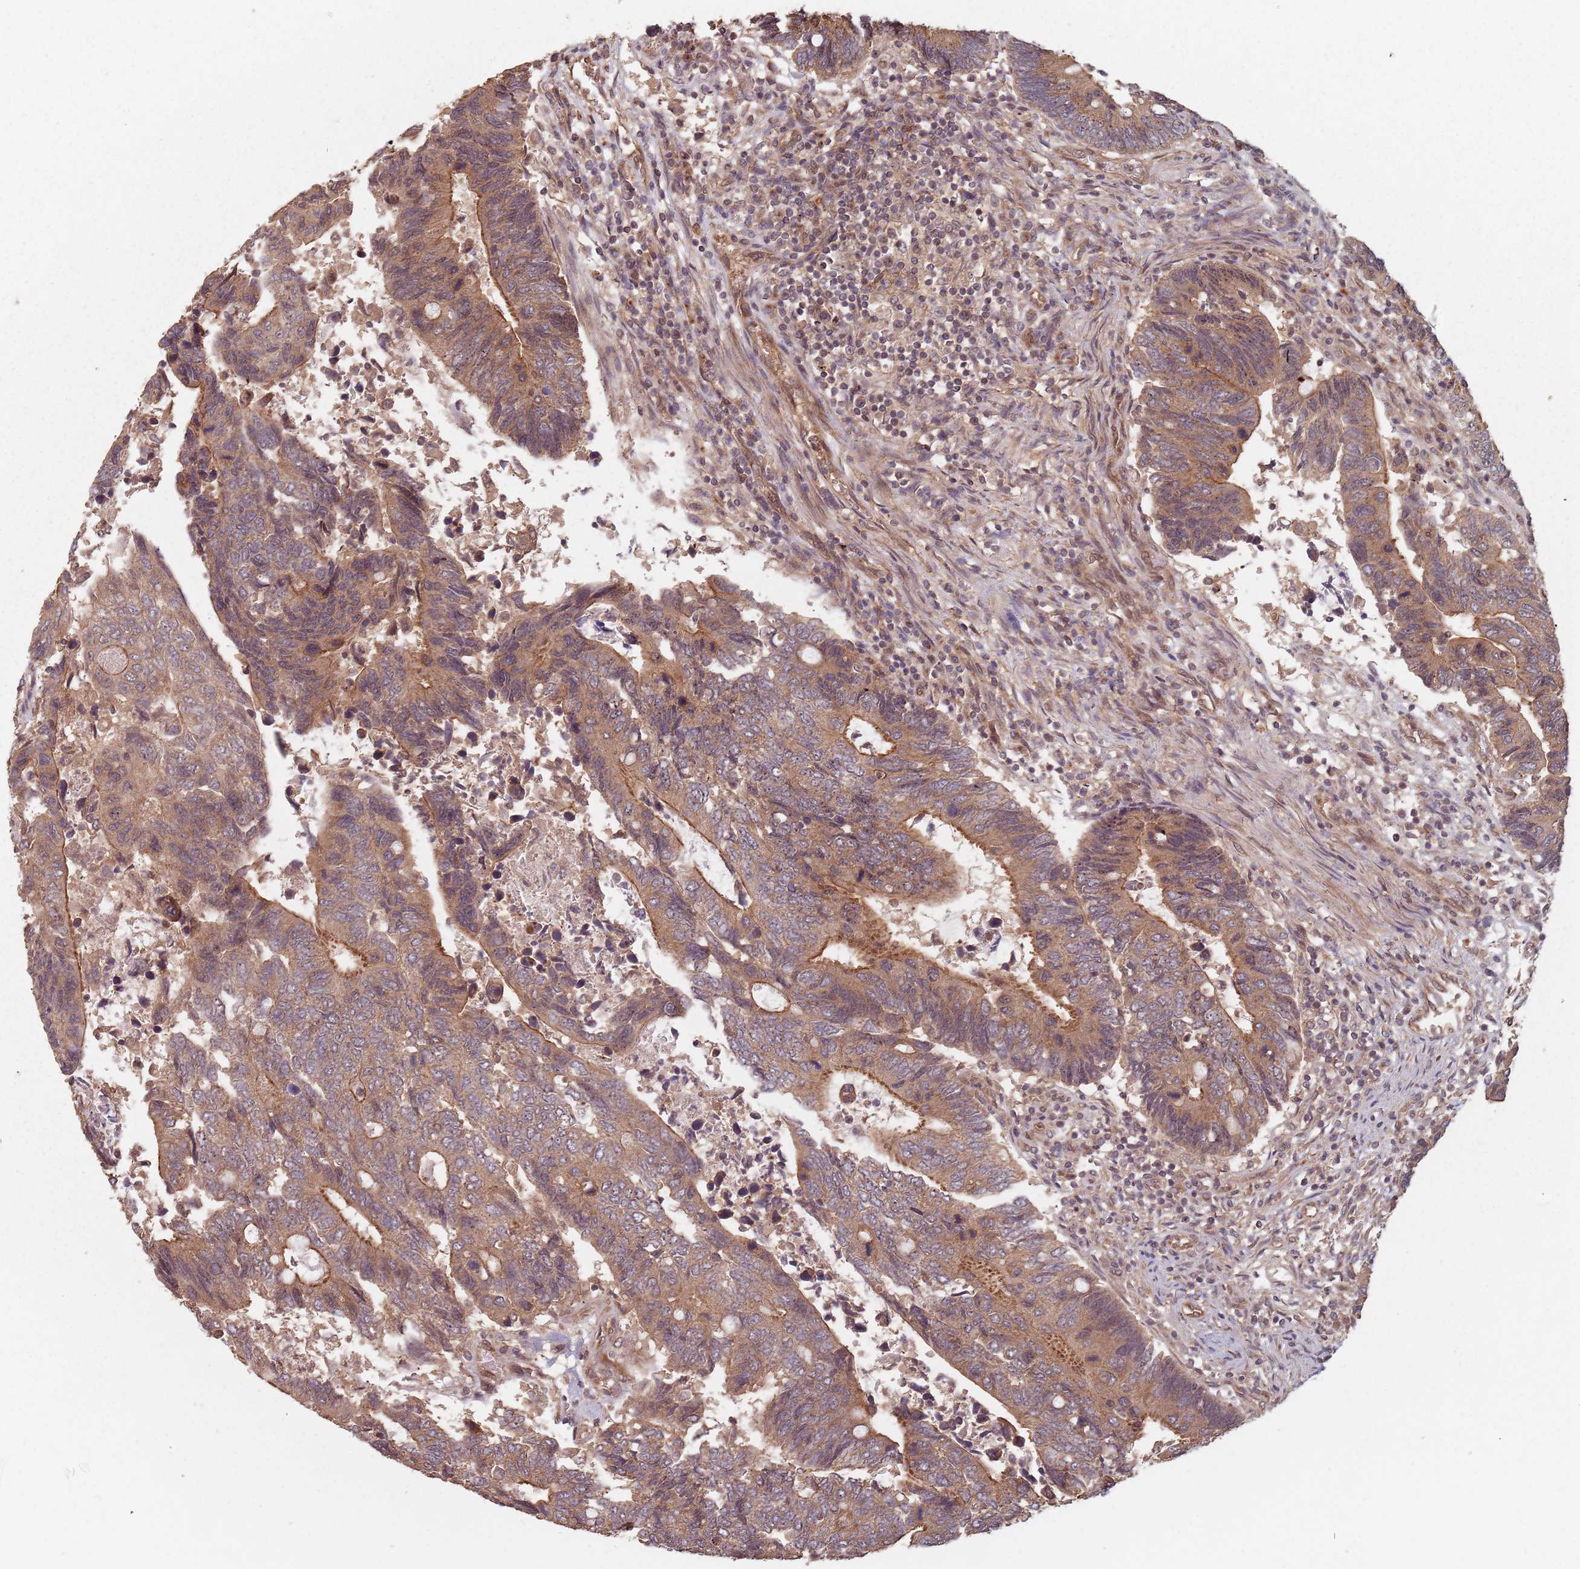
{"staining": {"intensity": "moderate", "quantity": ">75%", "location": "cytoplasmic/membranous"}, "tissue": "colorectal cancer", "cell_type": "Tumor cells", "image_type": "cancer", "snomed": [{"axis": "morphology", "description": "Adenocarcinoma, NOS"}, {"axis": "topography", "description": "Colon"}], "caption": "Protein staining of colorectal cancer (adenocarcinoma) tissue shows moderate cytoplasmic/membranous staining in approximately >75% of tumor cells.", "gene": "C3orf14", "patient": {"sex": "male", "age": 87}}